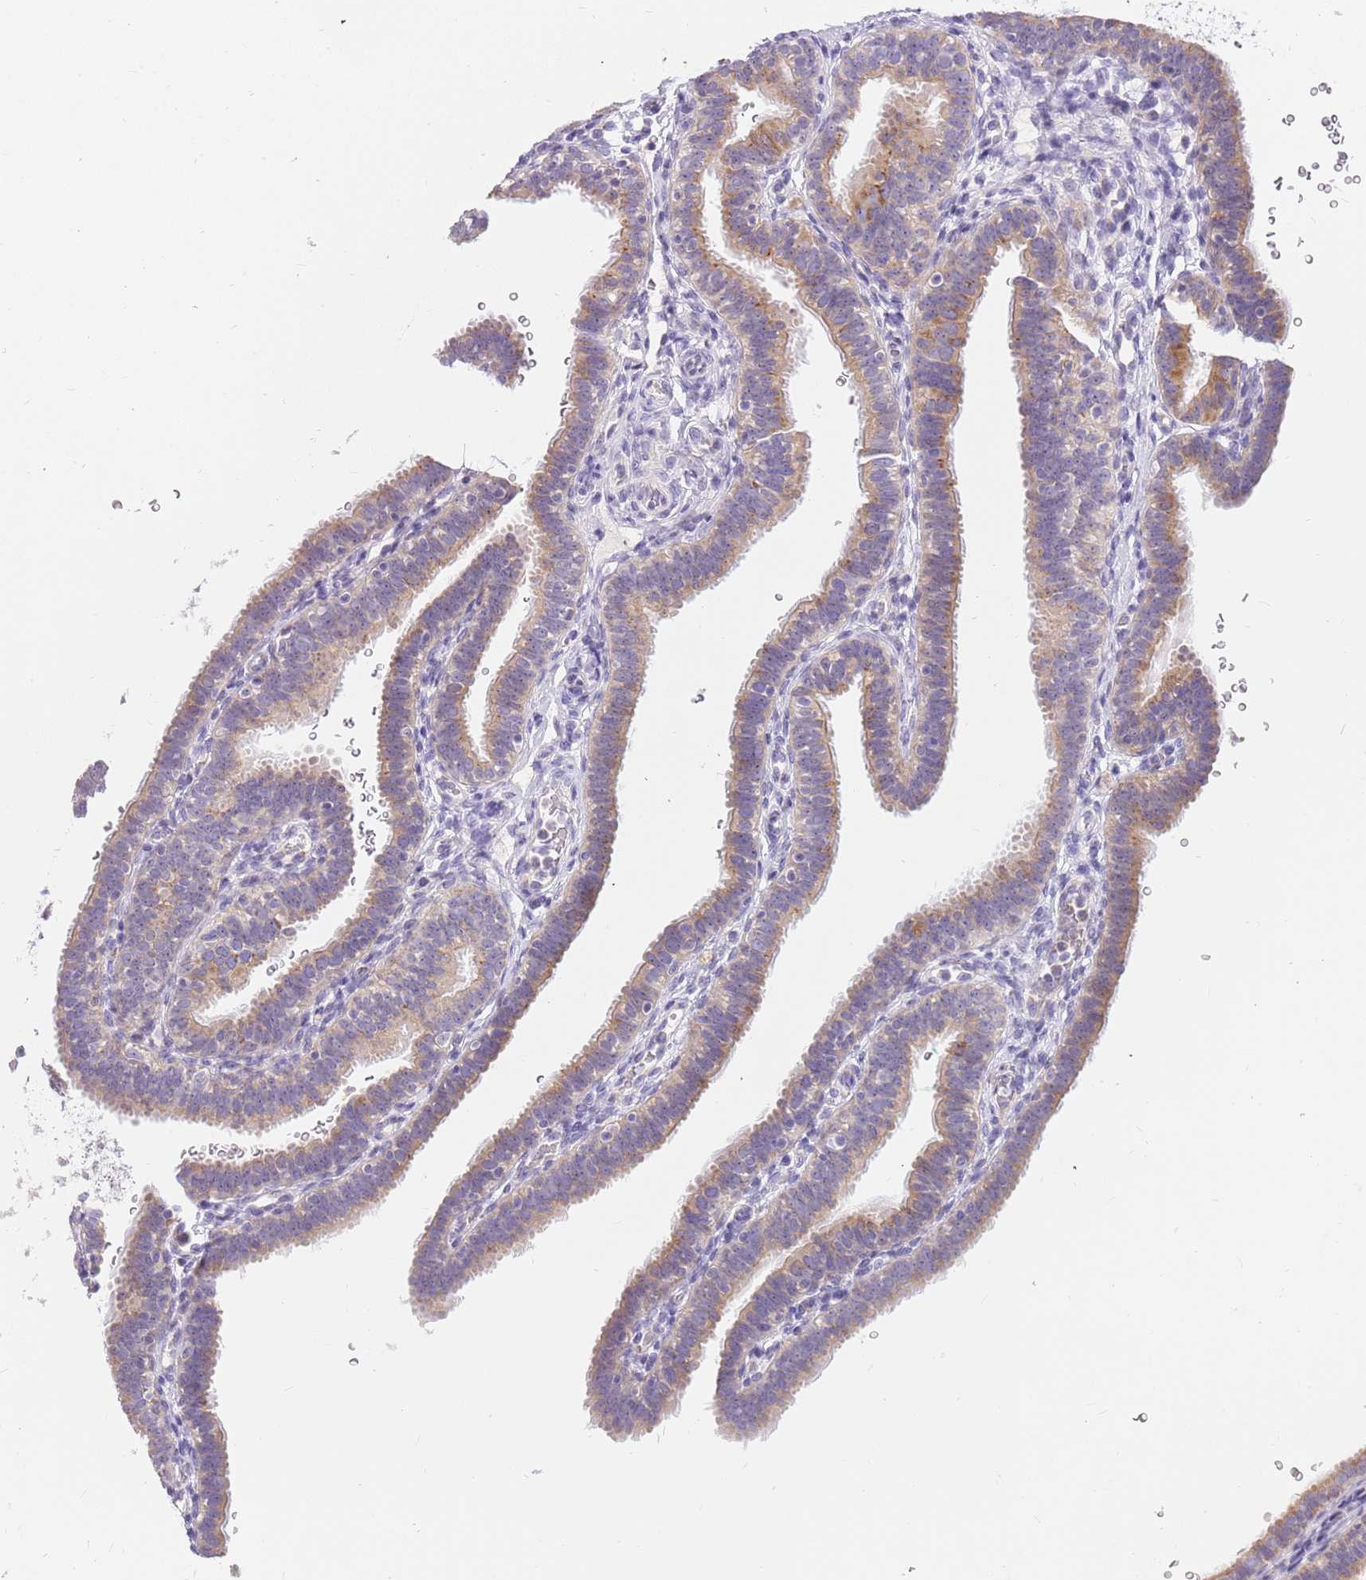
{"staining": {"intensity": "moderate", "quantity": "25%-75%", "location": "cytoplasmic/membranous"}, "tissue": "fallopian tube", "cell_type": "Glandular cells", "image_type": "normal", "snomed": [{"axis": "morphology", "description": "Normal tissue, NOS"}, {"axis": "topography", "description": "Fallopian tube"}], "caption": "This photomicrograph displays IHC staining of unremarkable fallopian tube, with medium moderate cytoplasmic/membranous staining in about 25%-75% of glandular cells.", "gene": "DNAJA3", "patient": {"sex": "female", "age": 41}}